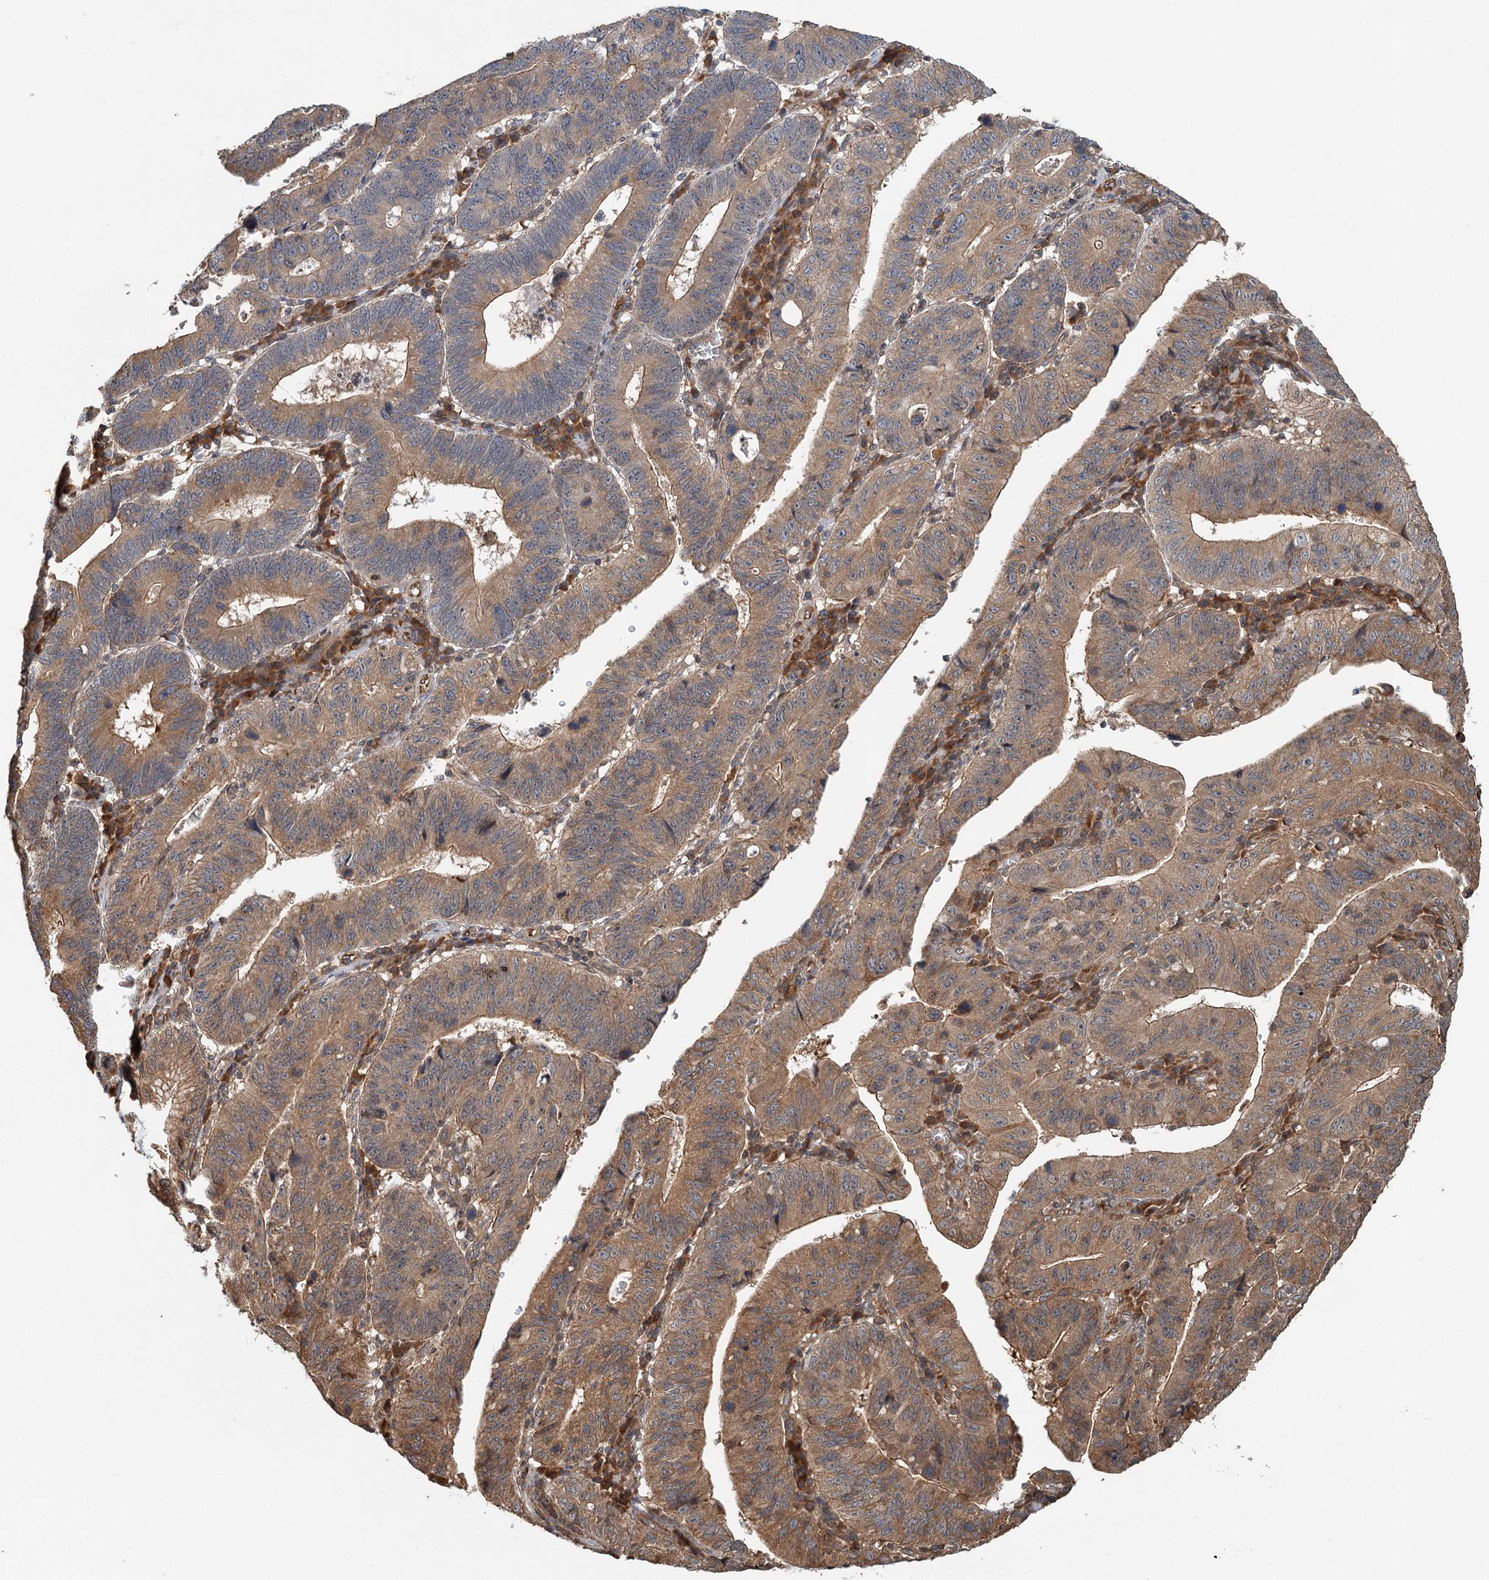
{"staining": {"intensity": "moderate", "quantity": ">75%", "location": "cytoplasmic/membranous"}, "tissue": "stomach cancer", "cell_type": "Tumor cells", "image_type": "cancer", "snomed": [{"axis": "morphology", "description": "Adenocarcinoma, NOS"}, {"axis": "topography", "description": "Stomach"}], "caption": "Stomach adenocarcinoma stained with a brown dye demonstrates moderate cytoplasmic/membranous positive staining in about >75% of tumor cells.", "gene": "ZNF527", "patient": {"sex": "male", "age": 59}}